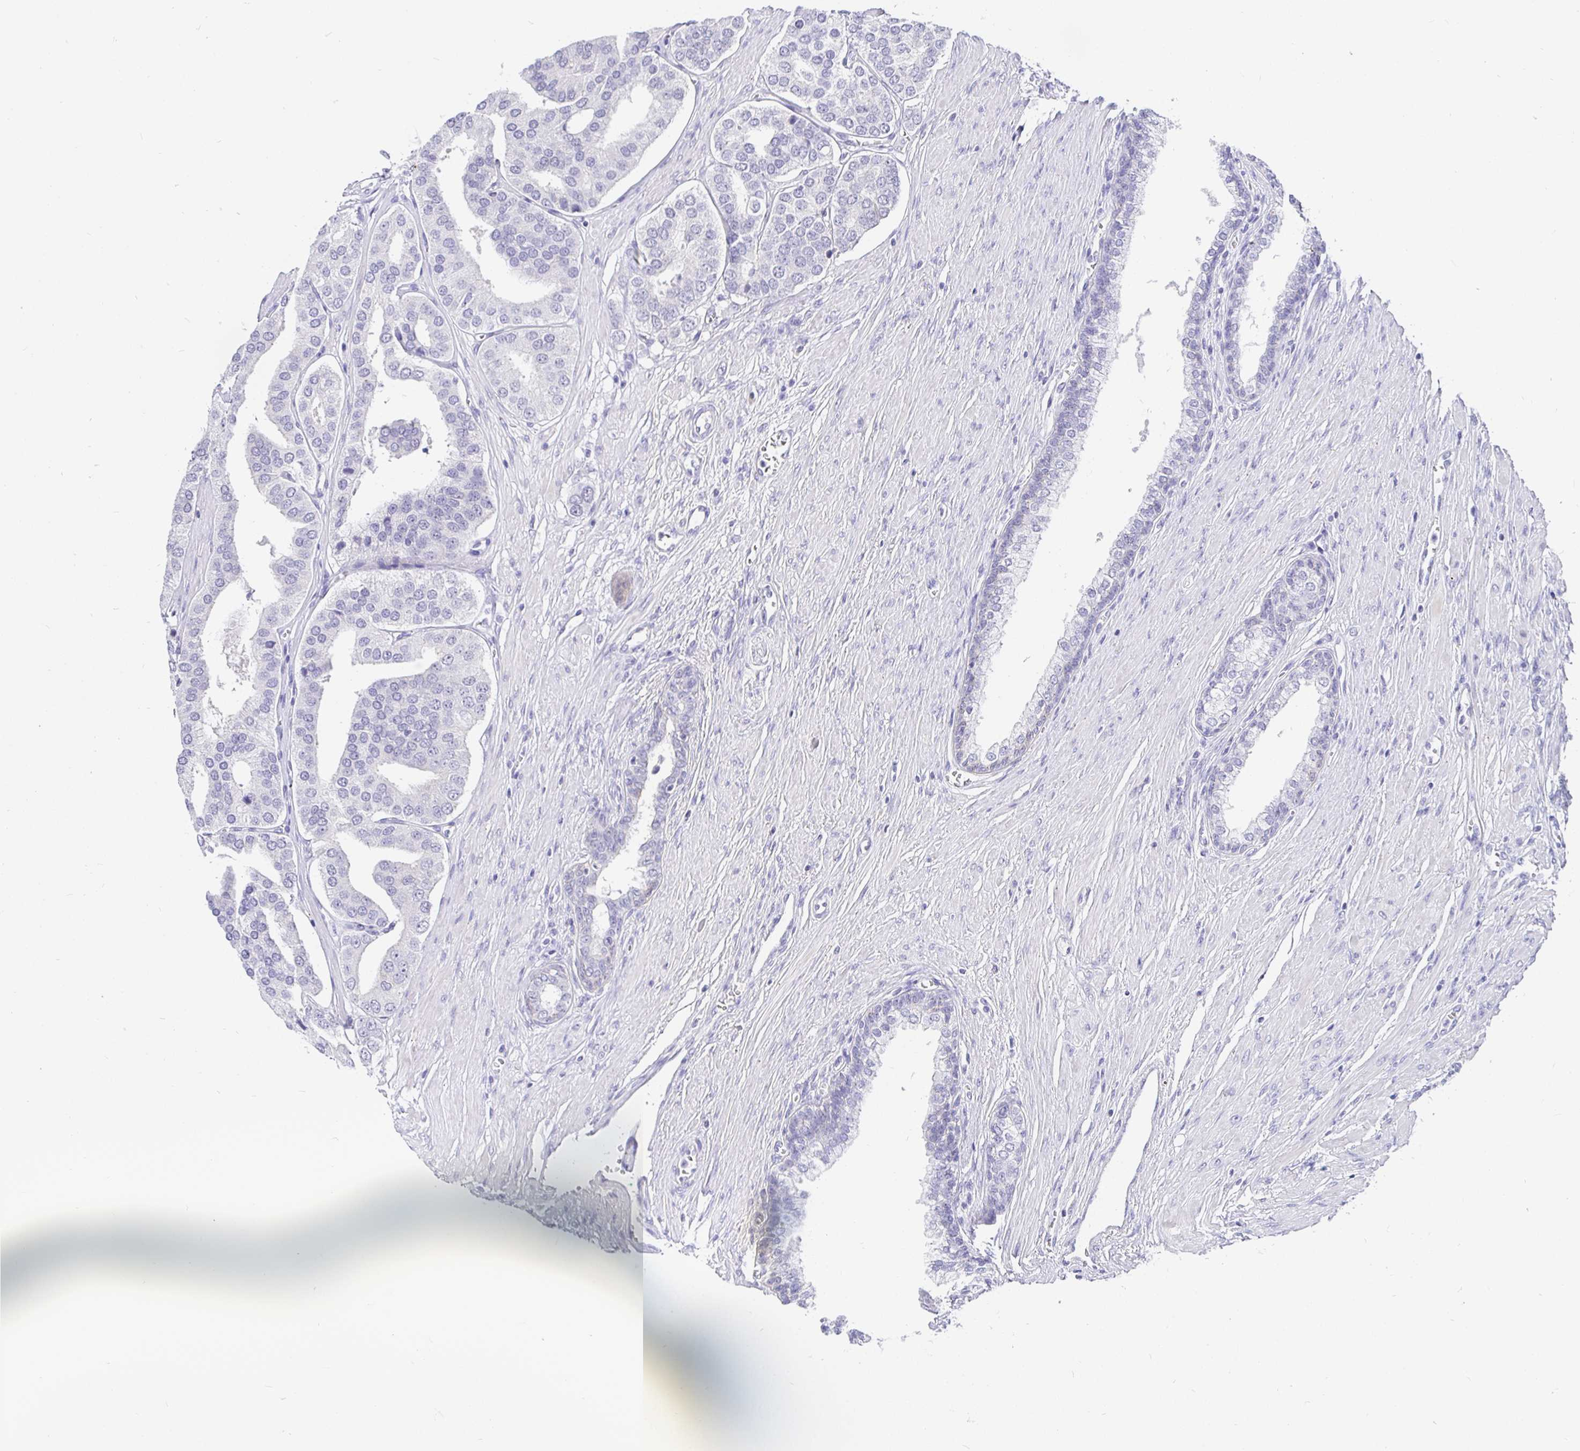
{"staining": {"intensity": "negative", "quantity": "none", "location": "none"}, "tissue": "prostate cancer", "cell_type": "Tumor cells", "image_type": "cancer", "snomed": [{"axis": "morphology", "description": "Adenocarcinoma, High grade"}, {"axis": "topography", "description": "Prostate"}], "caption": "Immunohistochemistry (IHC) histopathology image of neoplastic tissue: prostate cancer (high-grade adenocarcinoma) stained with DAB (3,3'-diaminobenzidine) exhibits no significant protein positivity in tumor cells.", "gene": "EZHIP", "patient": {"sex": "male", "age": 58}}